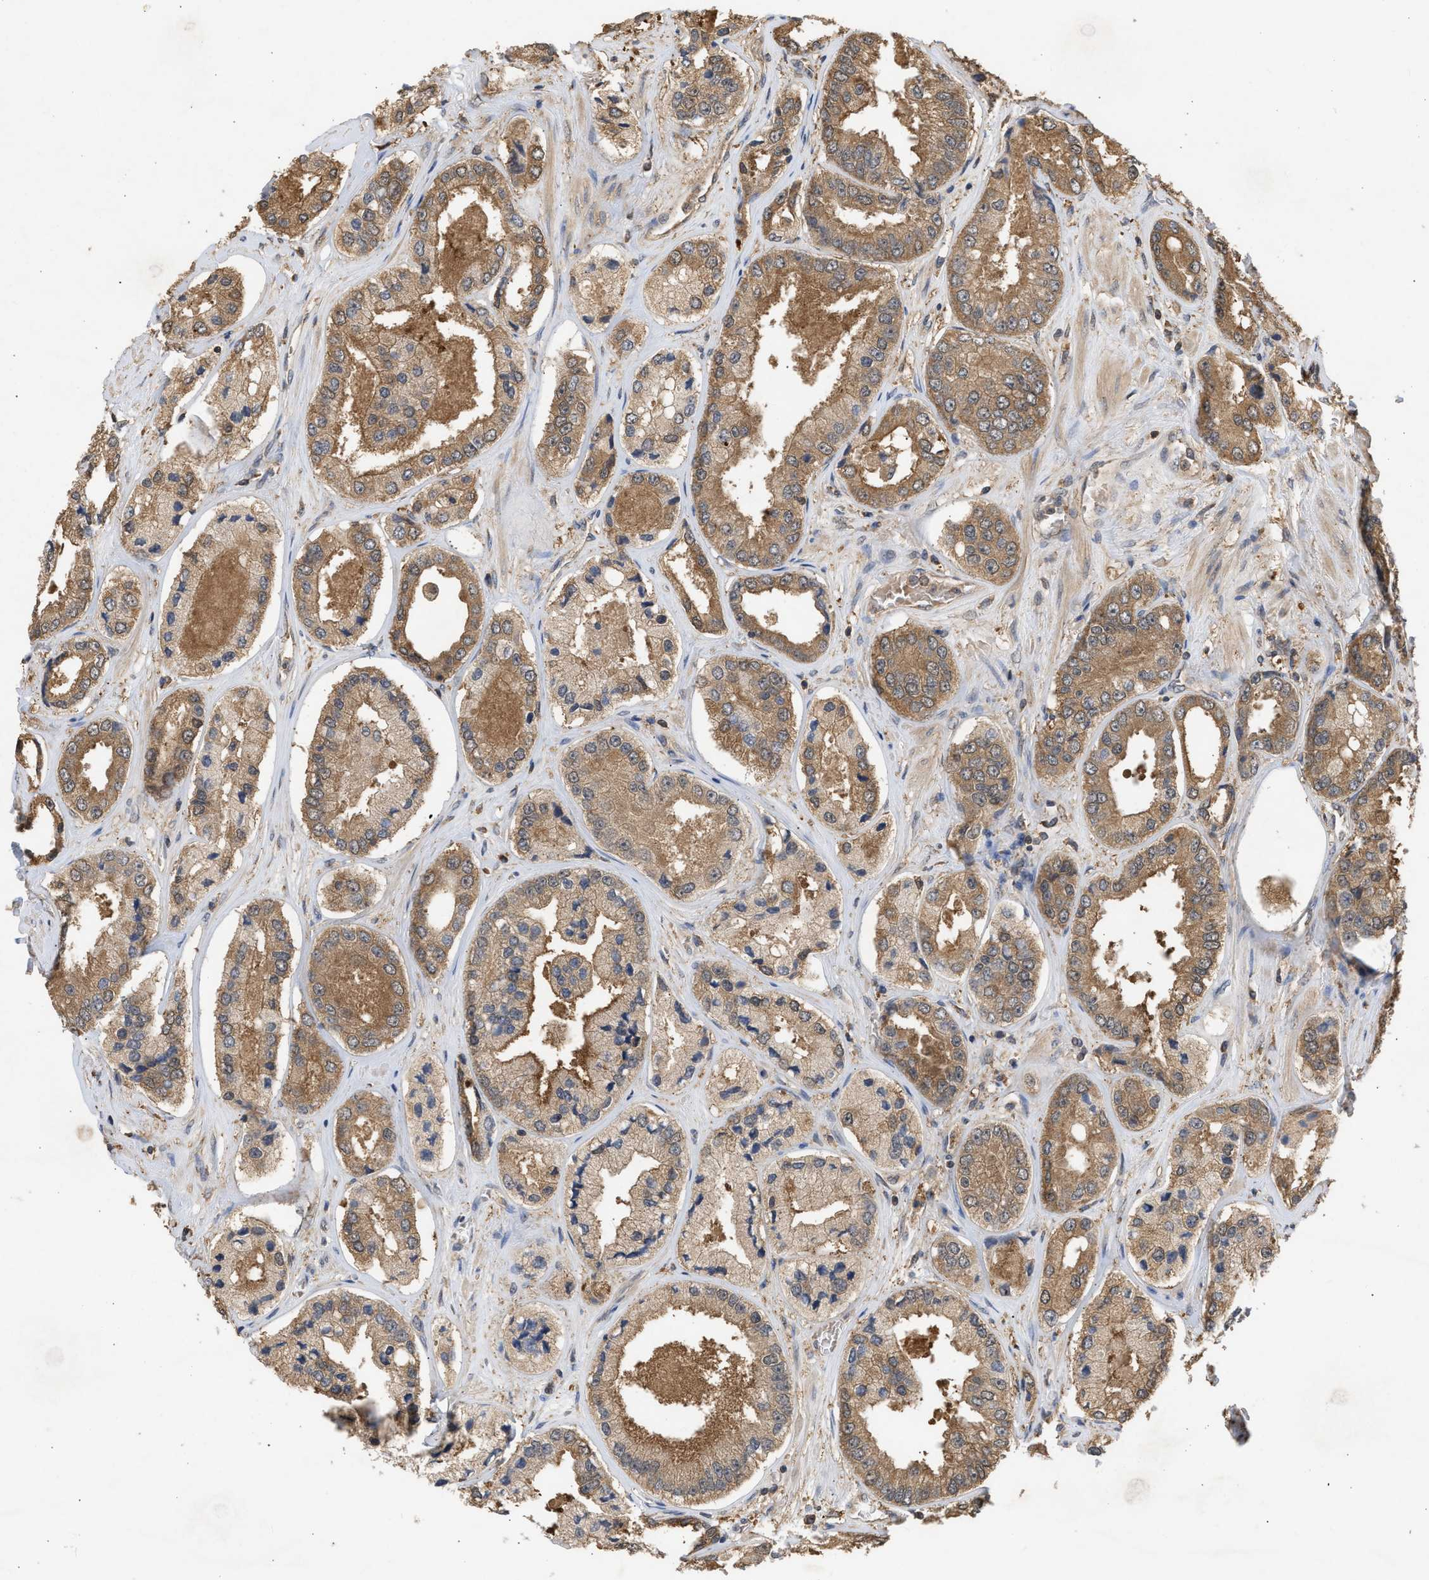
{"staining": {"intensity": "moderate", "quantity": ">75%", "location": "cytoplasmic/membranous"}, "tissue": "prostate cancer", "cell_type": "Tumor cells", "image_type": "cancer", "snomed": [{"axis": "morphology", "description": "Adenocarcinoma, High grade"}, {"axis": "topography", "description": "Prostate"}], "caption": "High-power microscopy captured an immunohistochemistry (IHC) photomicrograph of prostate cancer (high-grade adenocarcinoma), revealing moderate cytoplasmic/membranous positivity in about >75% of tumor cells.", "gene": "FITM1", "patient": {"sex": "male", "age": 61}}